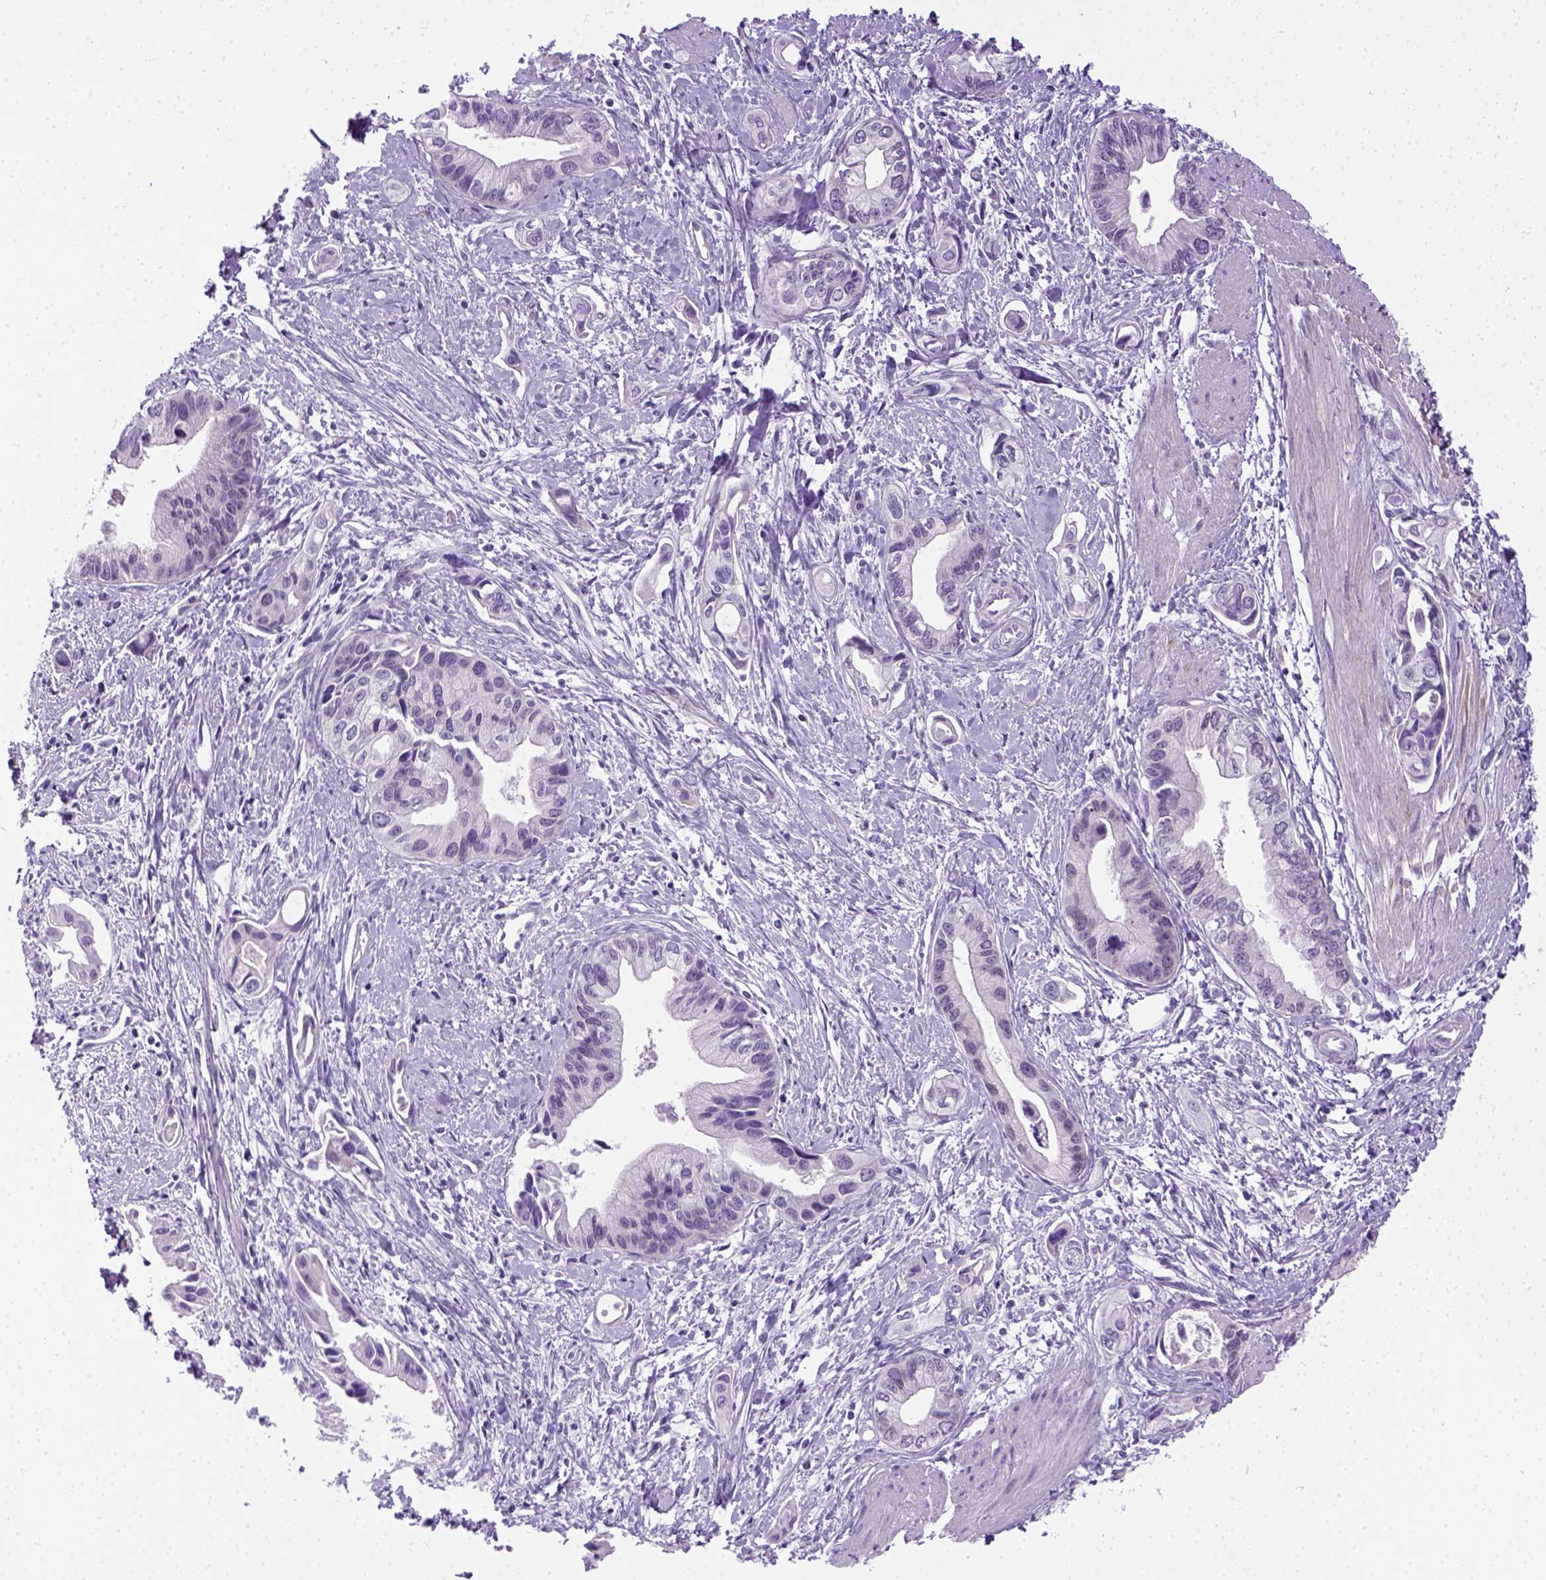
{"staining": {"intensity": "negative", "quantity": "none", "location": "none"}, "tissue": "pancreatic cancer", "cell_type": "Tumor cells", "image_type": "cancer", "snomed": [{"axis": "morphology", "description": "Adenocarcinoma, NOS"}, {"axis": "topography", "description": "Pancreas"}], "caption": "Immunohistochemistry (IHC) micrograph of neoplastic tissue: human adenocarcinoma (pancreatic) stained with DAB (3,3'-diaminobenzidine) shows no significant protein positivity in tumor cells.", "gene": "FAM184B", "patient": {"sex": "female", "age": 61}}